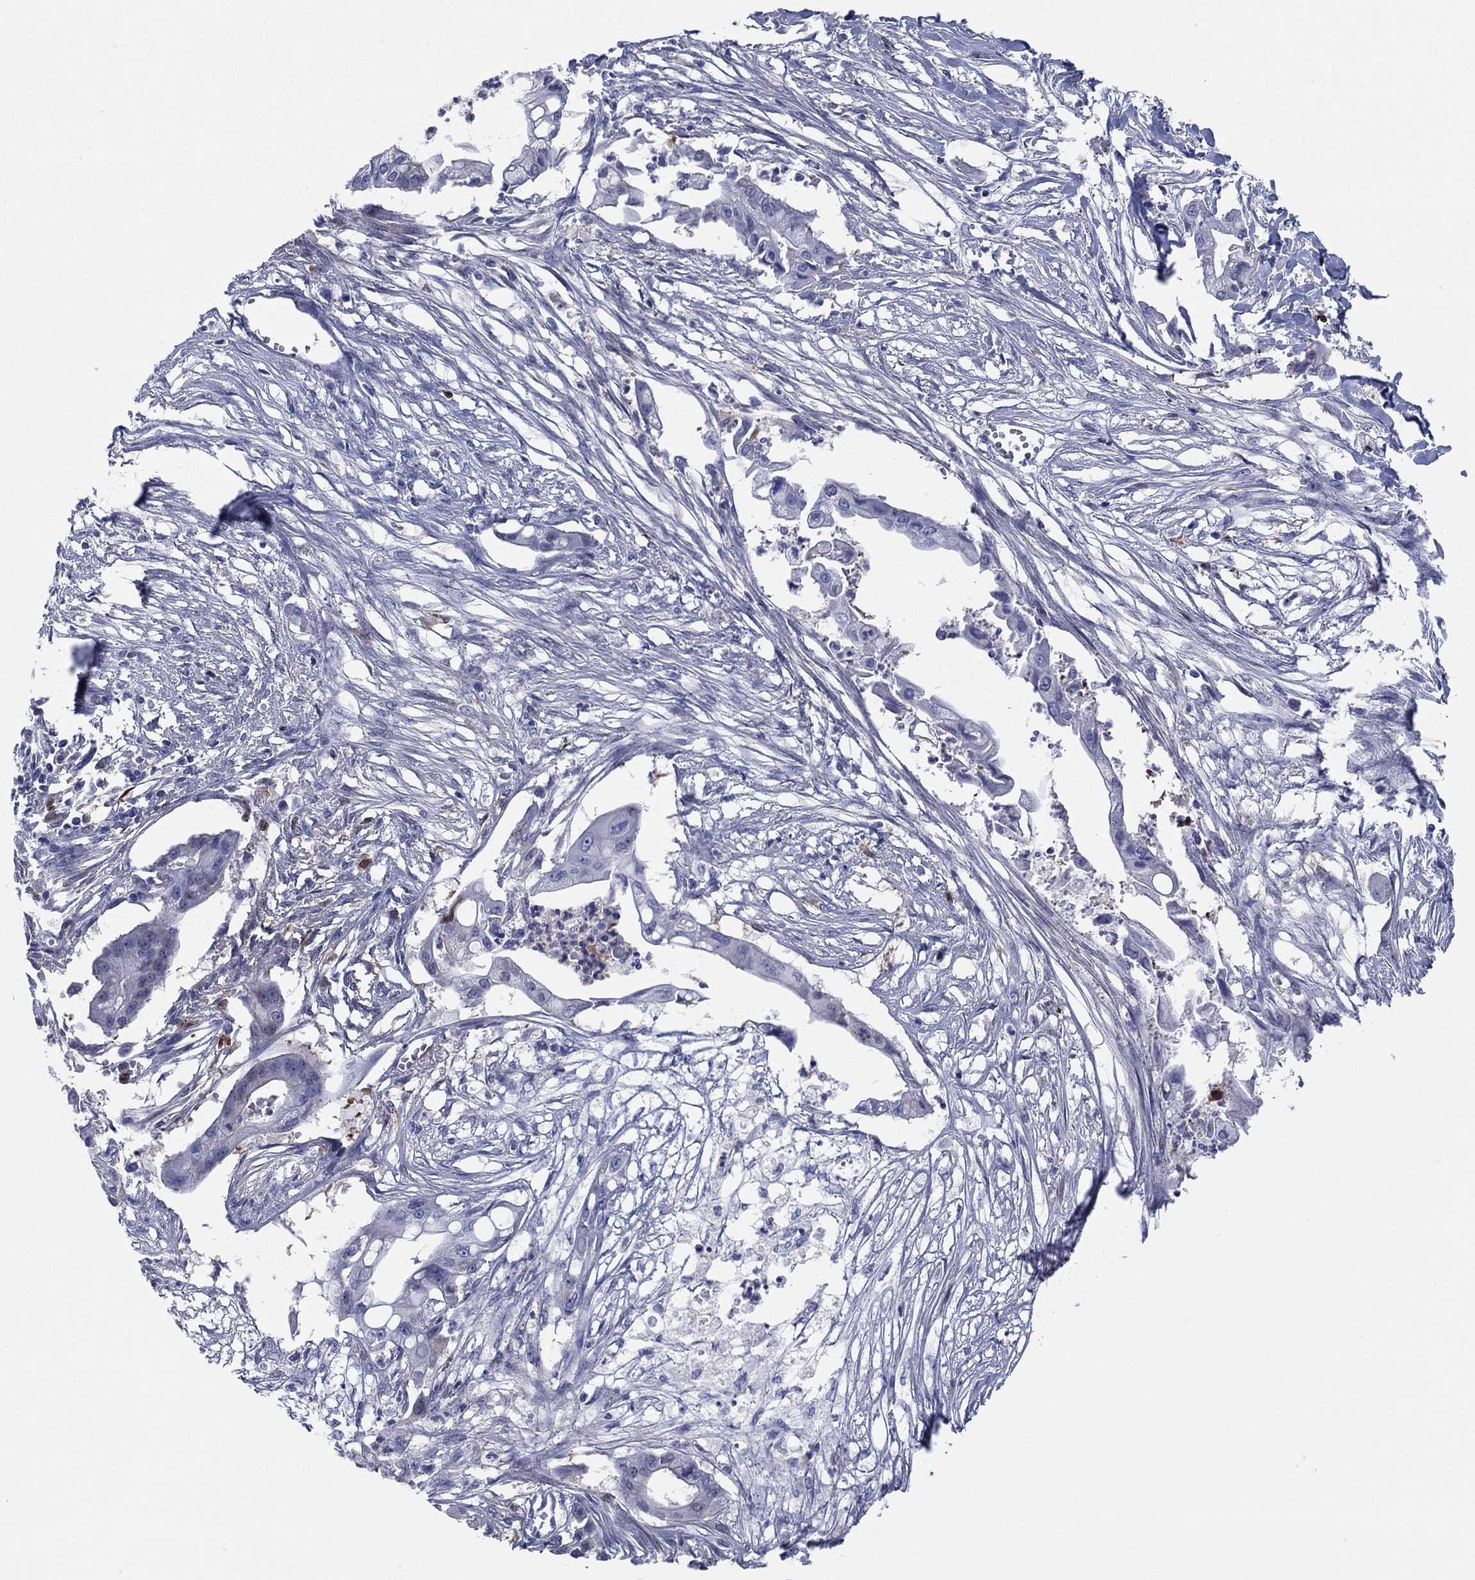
{"staining": {"intensity": "negative", "quantity": "none", "location": "none"}, "tissue": "pancreatic cancer", "cell_type": "Tumor cells", "image_type": "cancer", "snomed": [{"axis": "morphology", "description": "Normal tissue, NOS"}, {"axis": "morphology", "description": "Adenocarcinoma, NOS"}, {"axis": "topography", "description": "Pancreas"}], "caption": "DAB (3,3'-diaminobenzidine) immunohistochemical staining of pancreatic cancer displays no significant positivity in tumor cells.", "gene": "STMN1", "patient": {"sex": "female", "age": 58}}